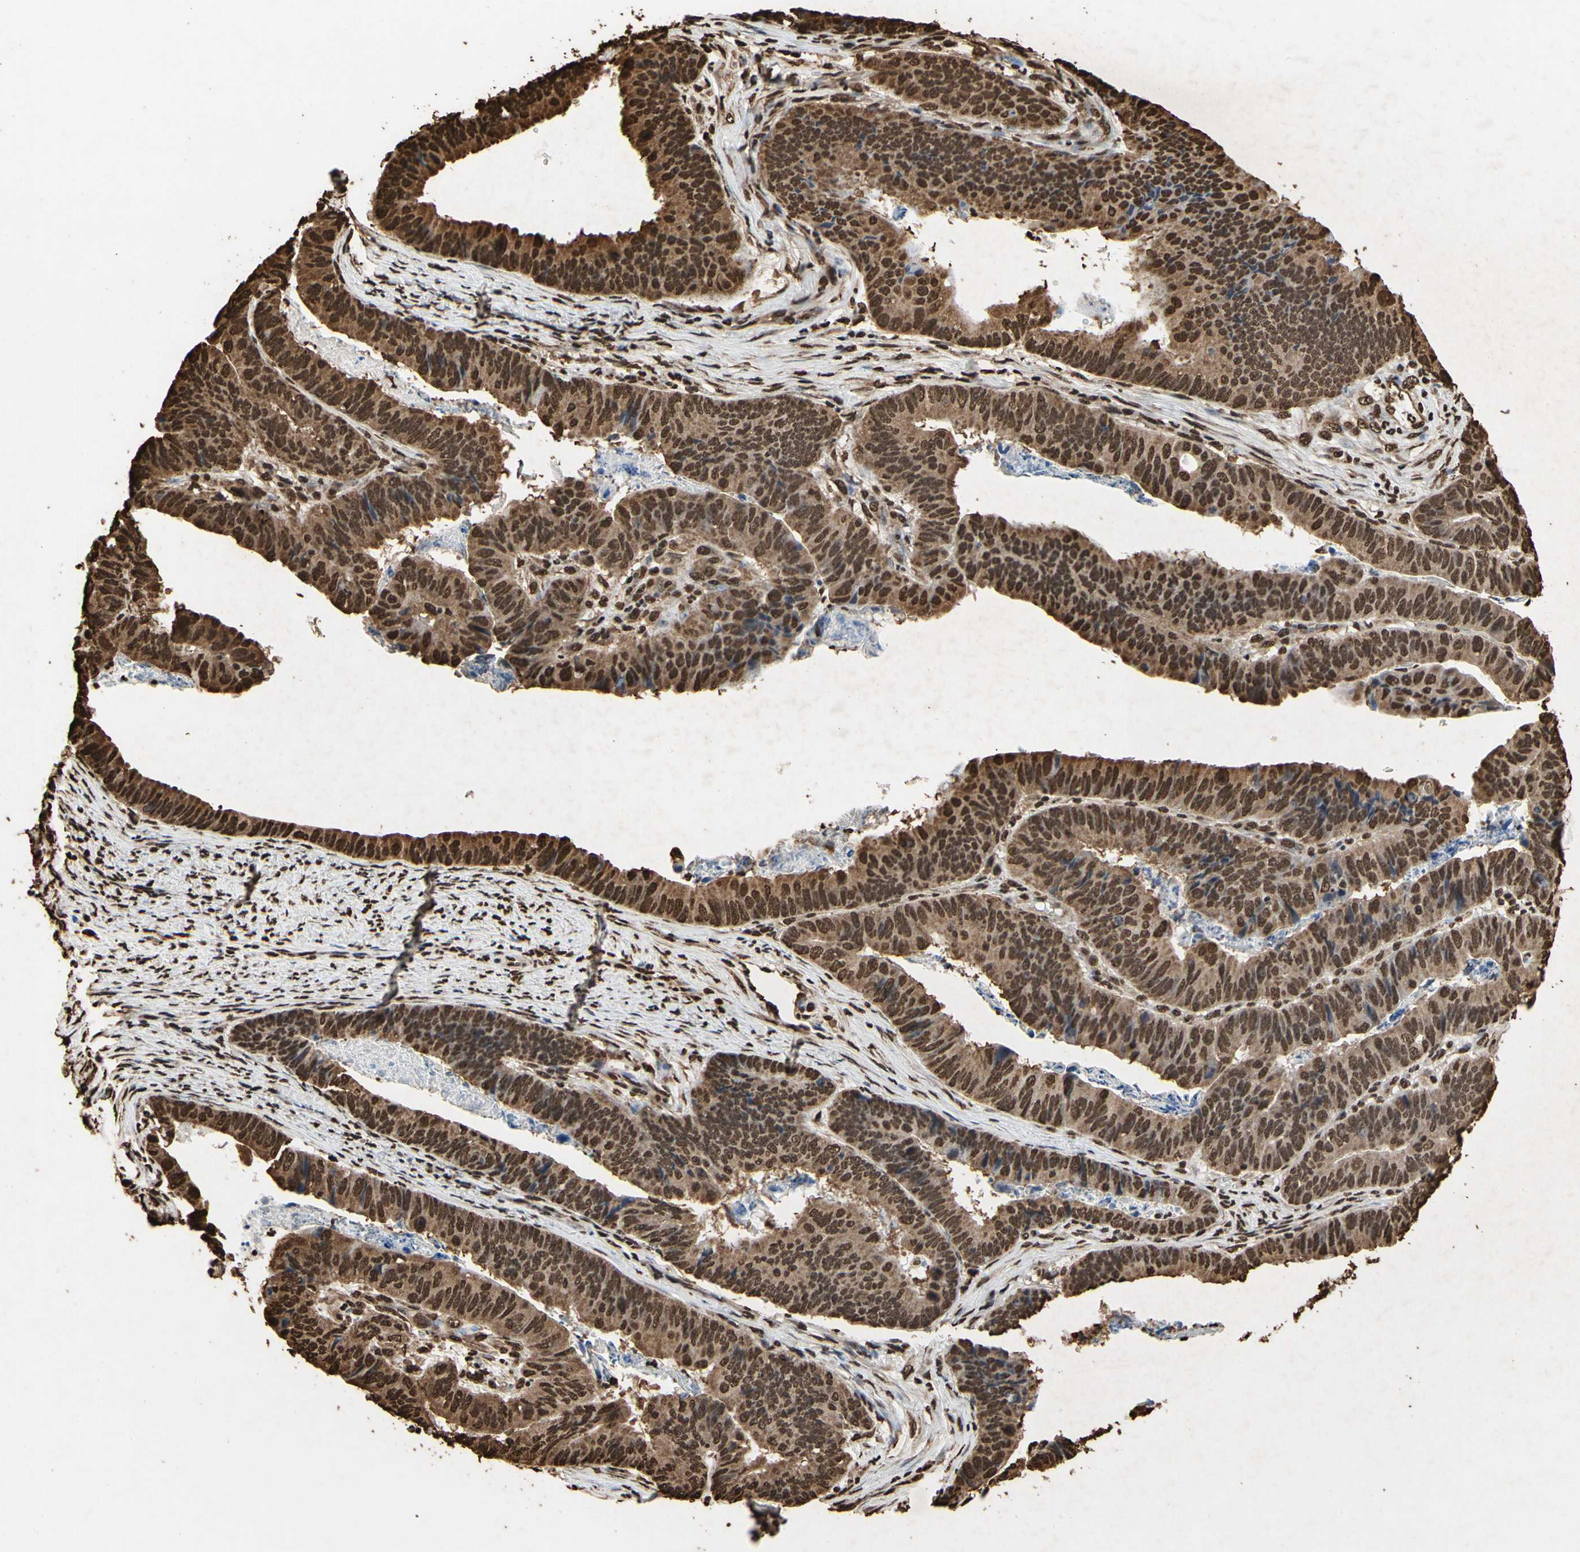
{"staining": {"intensity": "strong", "quantity": ">75%", "location": "cytoplasmic/membranous,nuclear"}, "tissue": "stomach cancer", "cell_type": "Tumor cells", "image_type": "cancer", "snomed": [{"axis": "morphology", "description": "Adenocarcinoma, NOS"}, {"axis": "topography", "description": "Stomach, lower"}], "caption": "Stomach adenocarcinoma was stained to show a protein in brown. There is high levels of strong cytoplasmic/membranous and nuclear expression in approximately >75% of tumor cells.", "gene": "HNRNPK", "patient": {"sex": "male", "age": 77}}